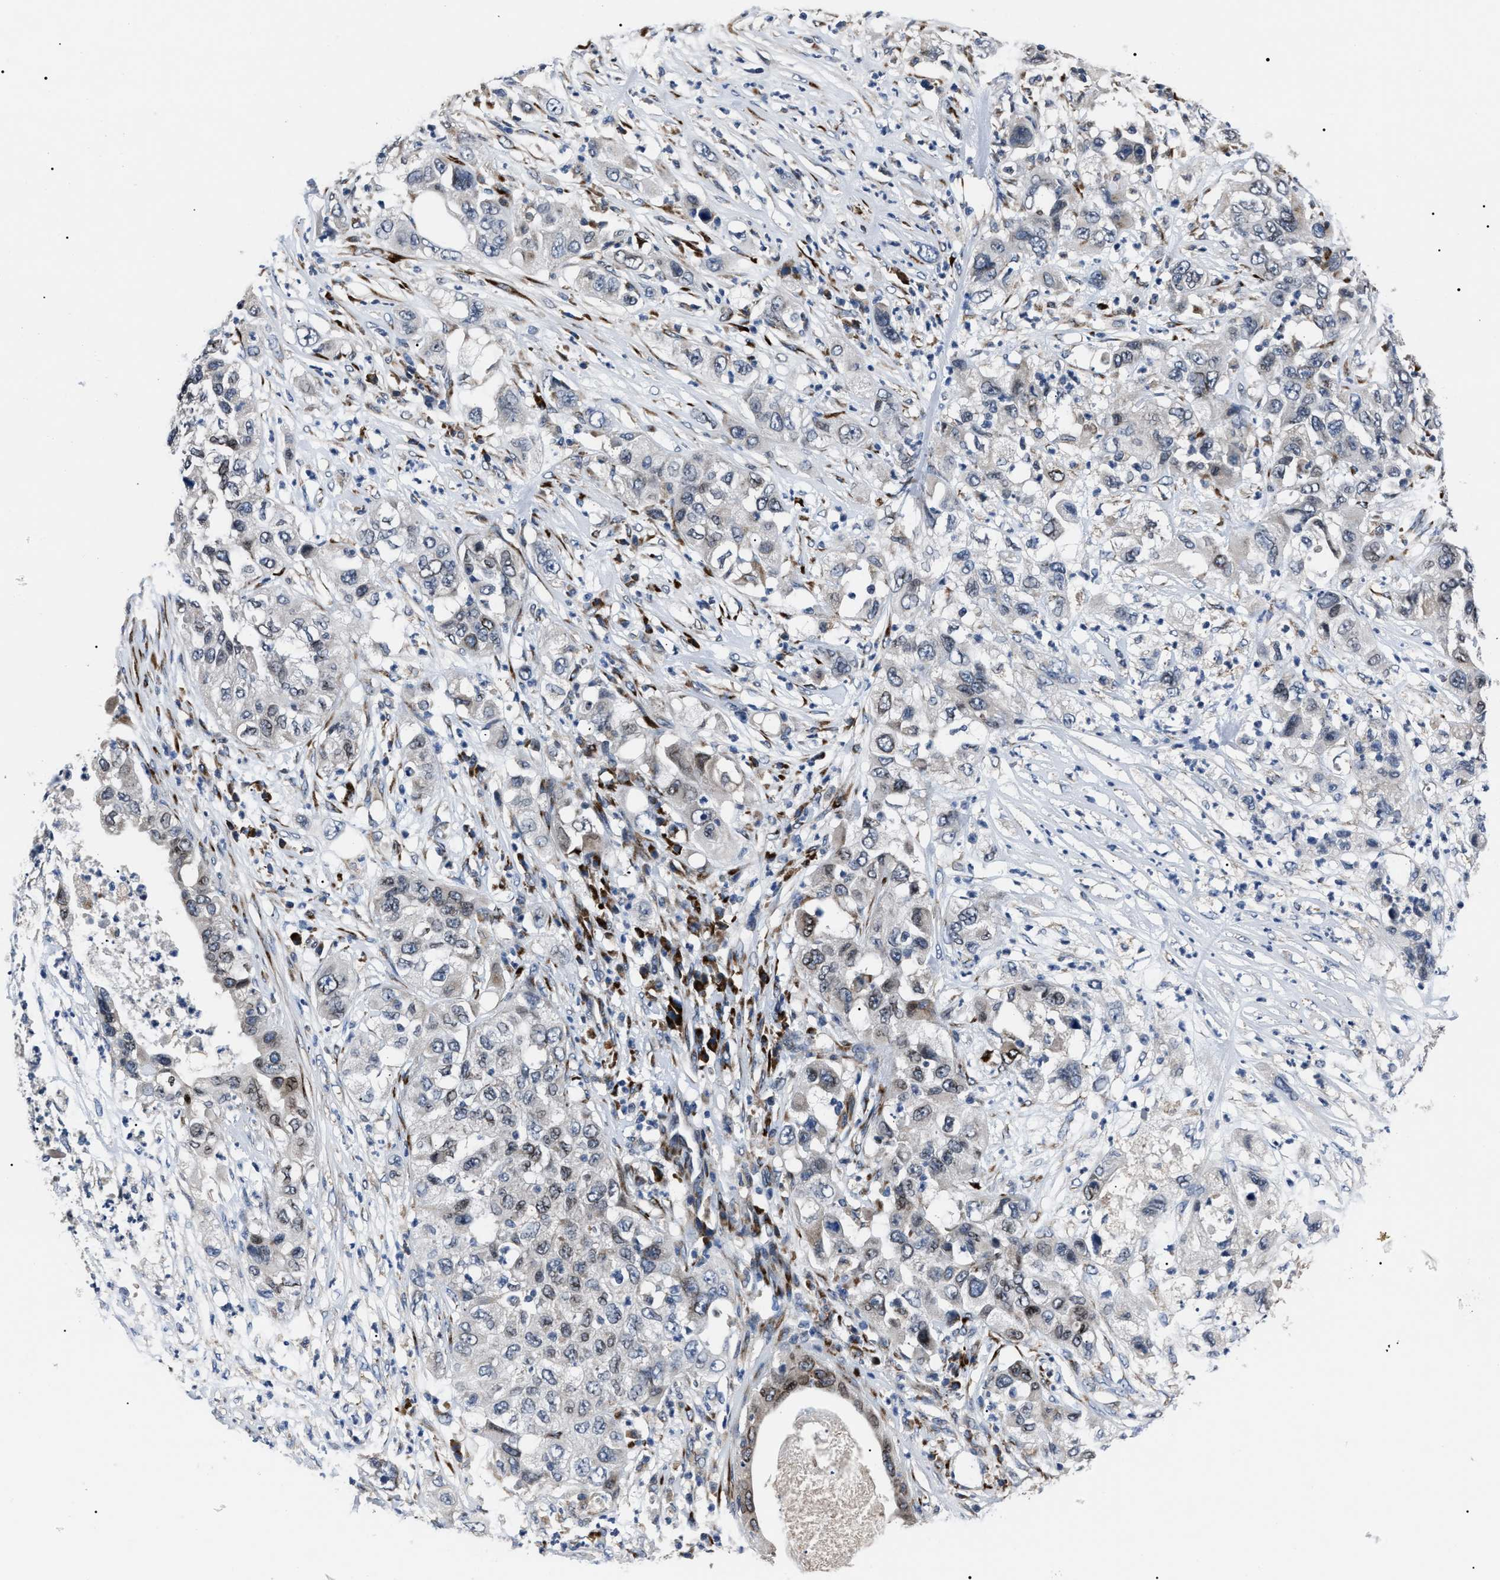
{"staining": {"intensity": "moderate", "quantity": "<25%", "location": "cytoplasmic/membranous"}, "tissue": "pancreatic cancer", "cell_type": "Tumor cells", "image_type": "cancer", "snomed": [{"axis": "morphology", "description": "Adenocarcinoma, NOS"}, {"axis": "topography", "description": "Pancreas"}], "caption": "There is low levels of moderate cytoplasmic/membranous expression in tumor cells of pancreatic cancer, as demonstrated by immunohistochemical staining (brown color).", "gene": "LRRC14", "patient": {"sex": "female", "age": 78}}